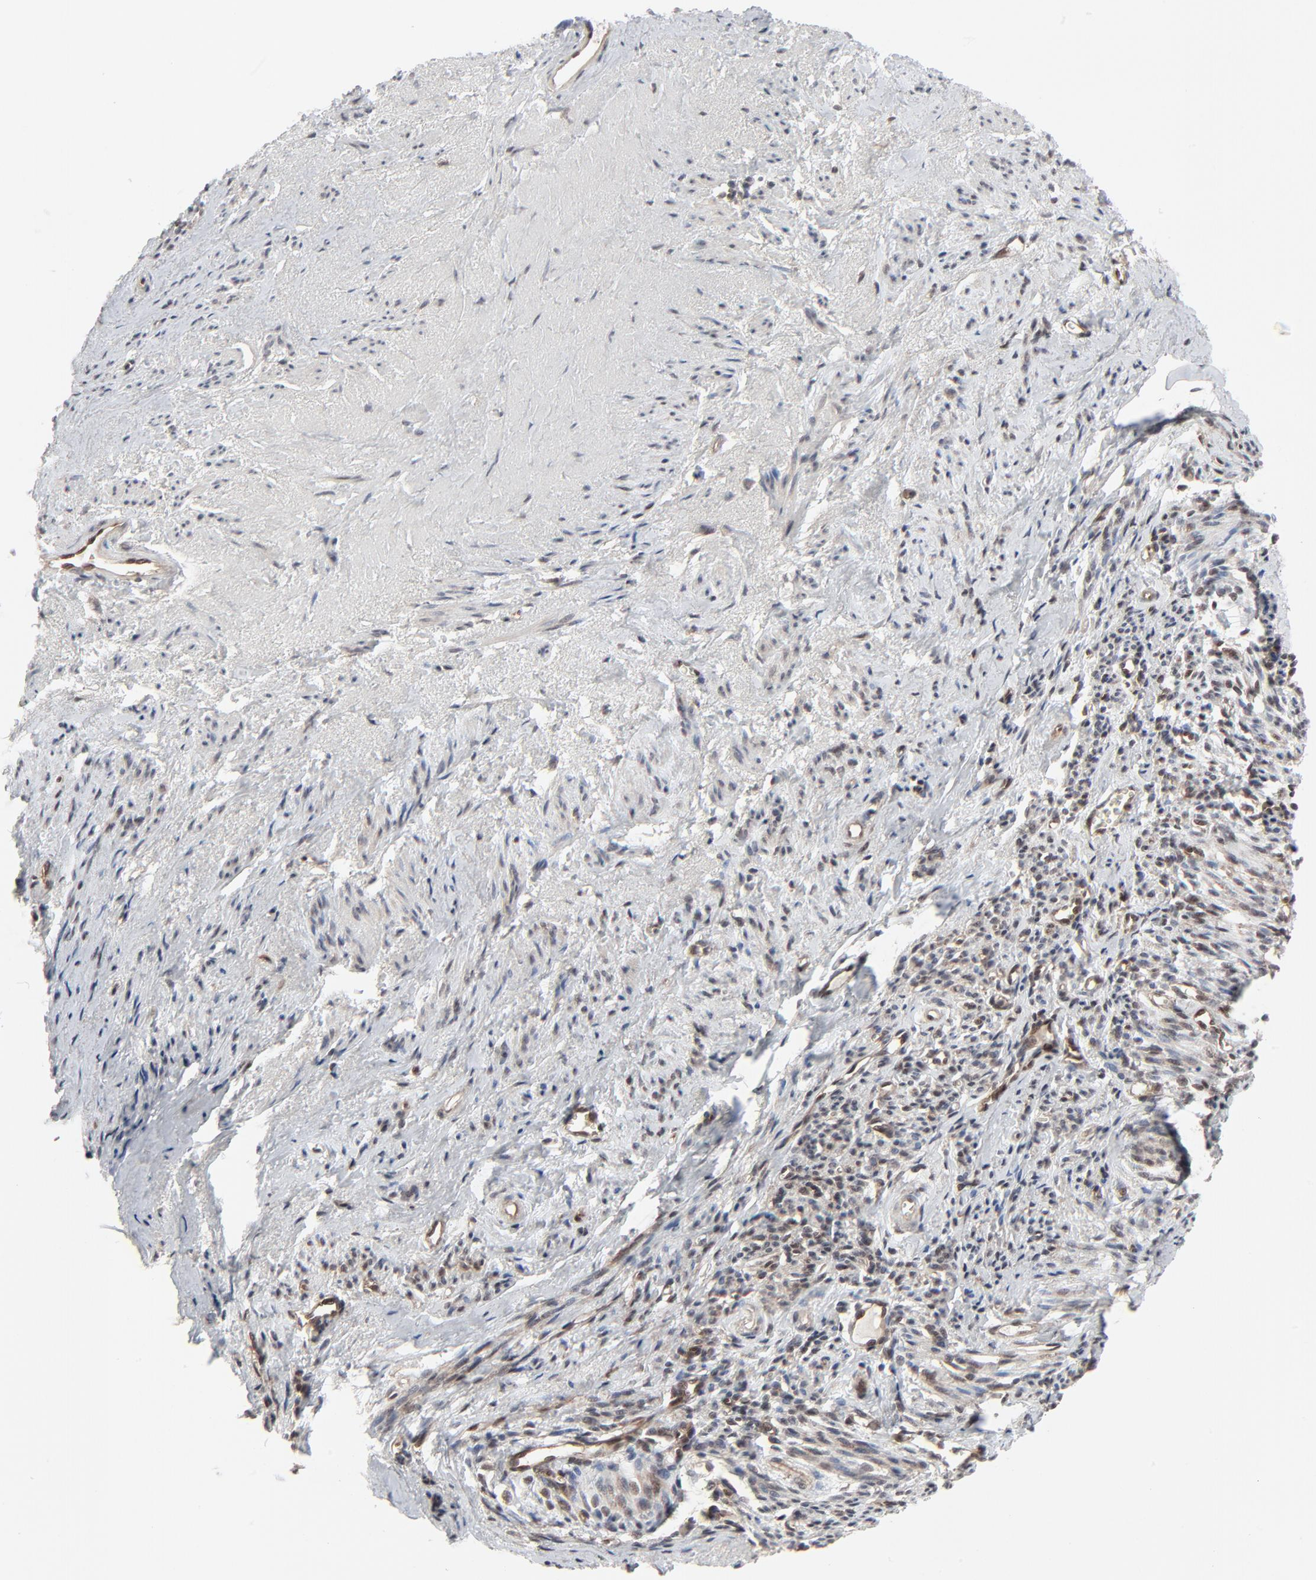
{"staining": {"intensity": "negative", "quantity": "none", "location": "none"}, "tissue": "endometrial cancer", "cell_type": "Tumor cells", "image_type": "cancer", "snomed": [{"axis": "morphology", "description": "Adenocarcinoma, NOS"}, {"axis": "topography", "description": "Endometrium"}], "caption": "This is an immunohistochemistry micrograph of endometrial adenocarcinoma. There is no positivity in tumor cells.", "gene": "AKT1", "patient": {"sex": "female", "age": 75}}